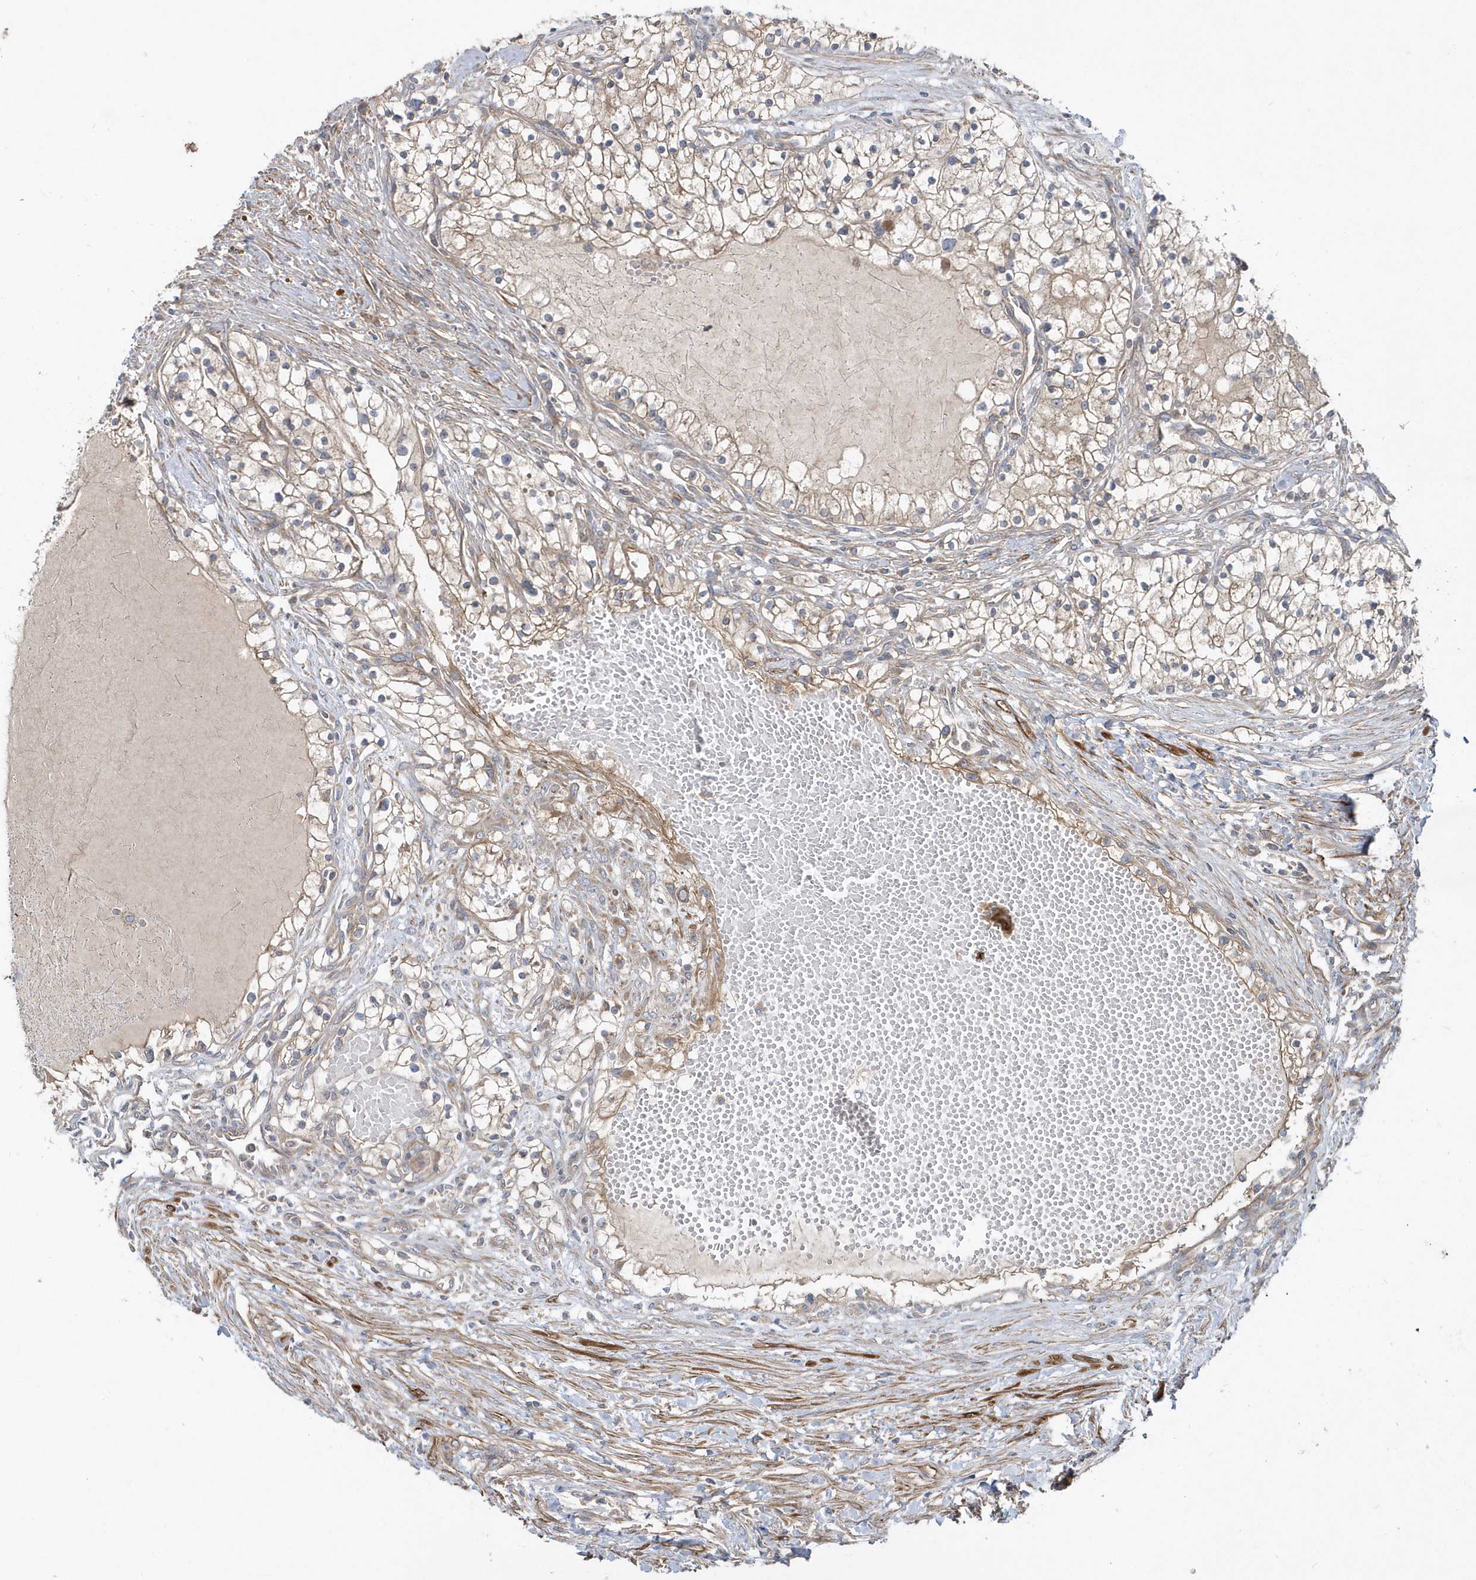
{"staining": {"intensity": "moderate", "quantity": "25%-75%", "location": "cytoplasmic/membranous"}, "tissue": "renal cancer", "cell_type": "Tumor cells", "image_type": "cancer", "snomed": [{"axis": "morphology", "description": "Normal tissue, NOS"}, {"axis": "morphology", "description": "Adenocarcinoma, NOS"}, {"axis": "topography", "description": "Kidney"}], "caption": "This histopathology image reveals immunohistochemistry (IHC) staining of renal cancer (adenocarcinoma), with medium moderate cytoplasmic/membranous staining in approximately 25%-75% of tumor cells.", "gene": "LEXM", "patient": {"sex": "male", "age": 68}}